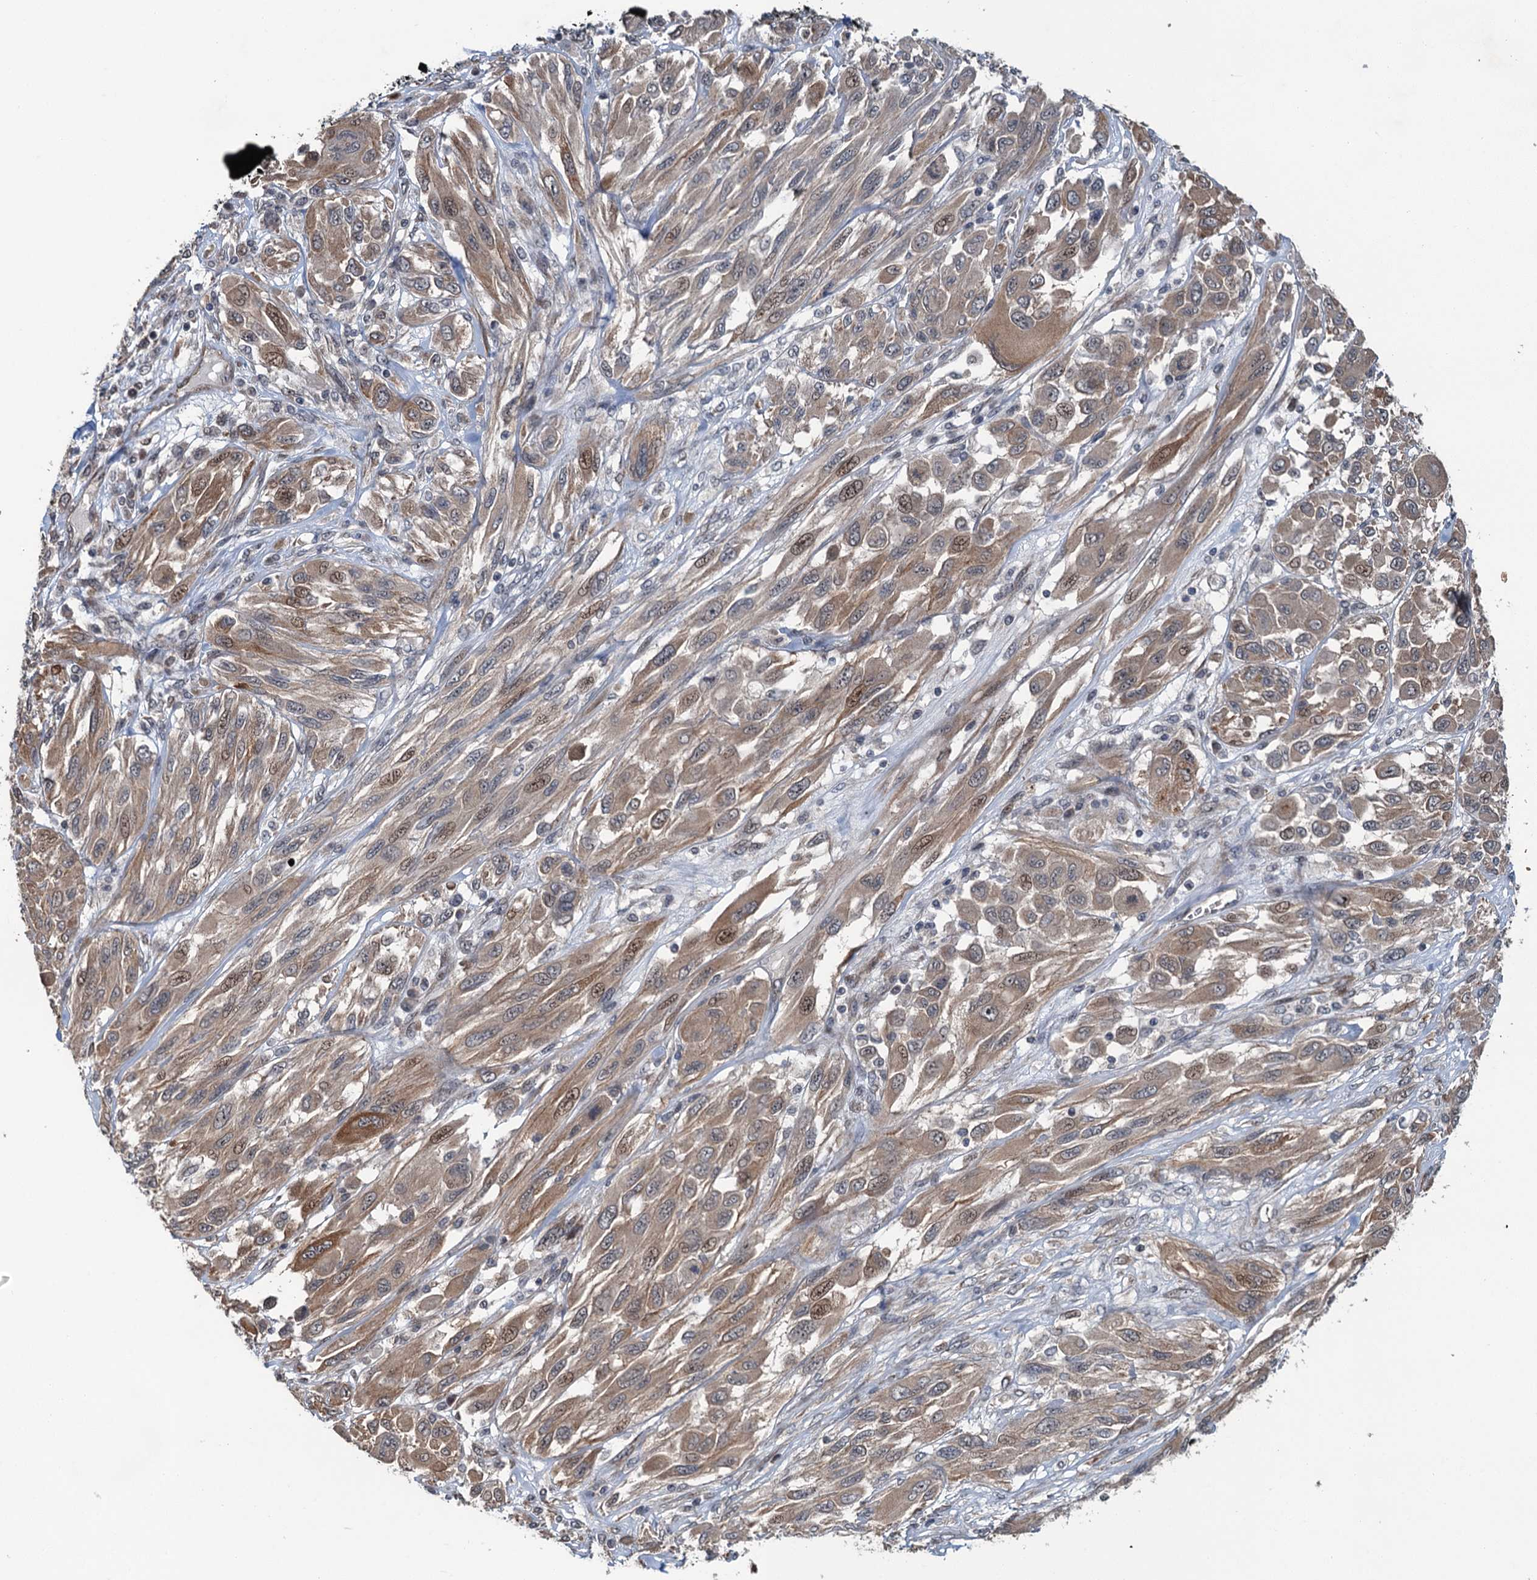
{"staining": {"intensity": "weak", "quantity": ">75%", "location": "cytoplasmic/membranous,nuclear"}, "tissue": "melanoma", "cell_type": "Tumor cells", "image_type": "cancer", "snomed": [{"axis": "morphology", "description": "Malignant melanoma, NOS"}, {"axis": "topography", "description": "Skin"}], "caption": "Immunohistochemistry micrograph of neoplastic tissue: human malignant melanoma stained using immunohistochemistry (IHC) demonstrates low levels of weak protein expression localized specifically in the cytoplasmic/membranous and nuclear of tumor cells, appearing as a cytoplasmic/membranous and nuclear brown color.", "gene": "WHAMM", "patient": {"sex": "female", "age": 91}}